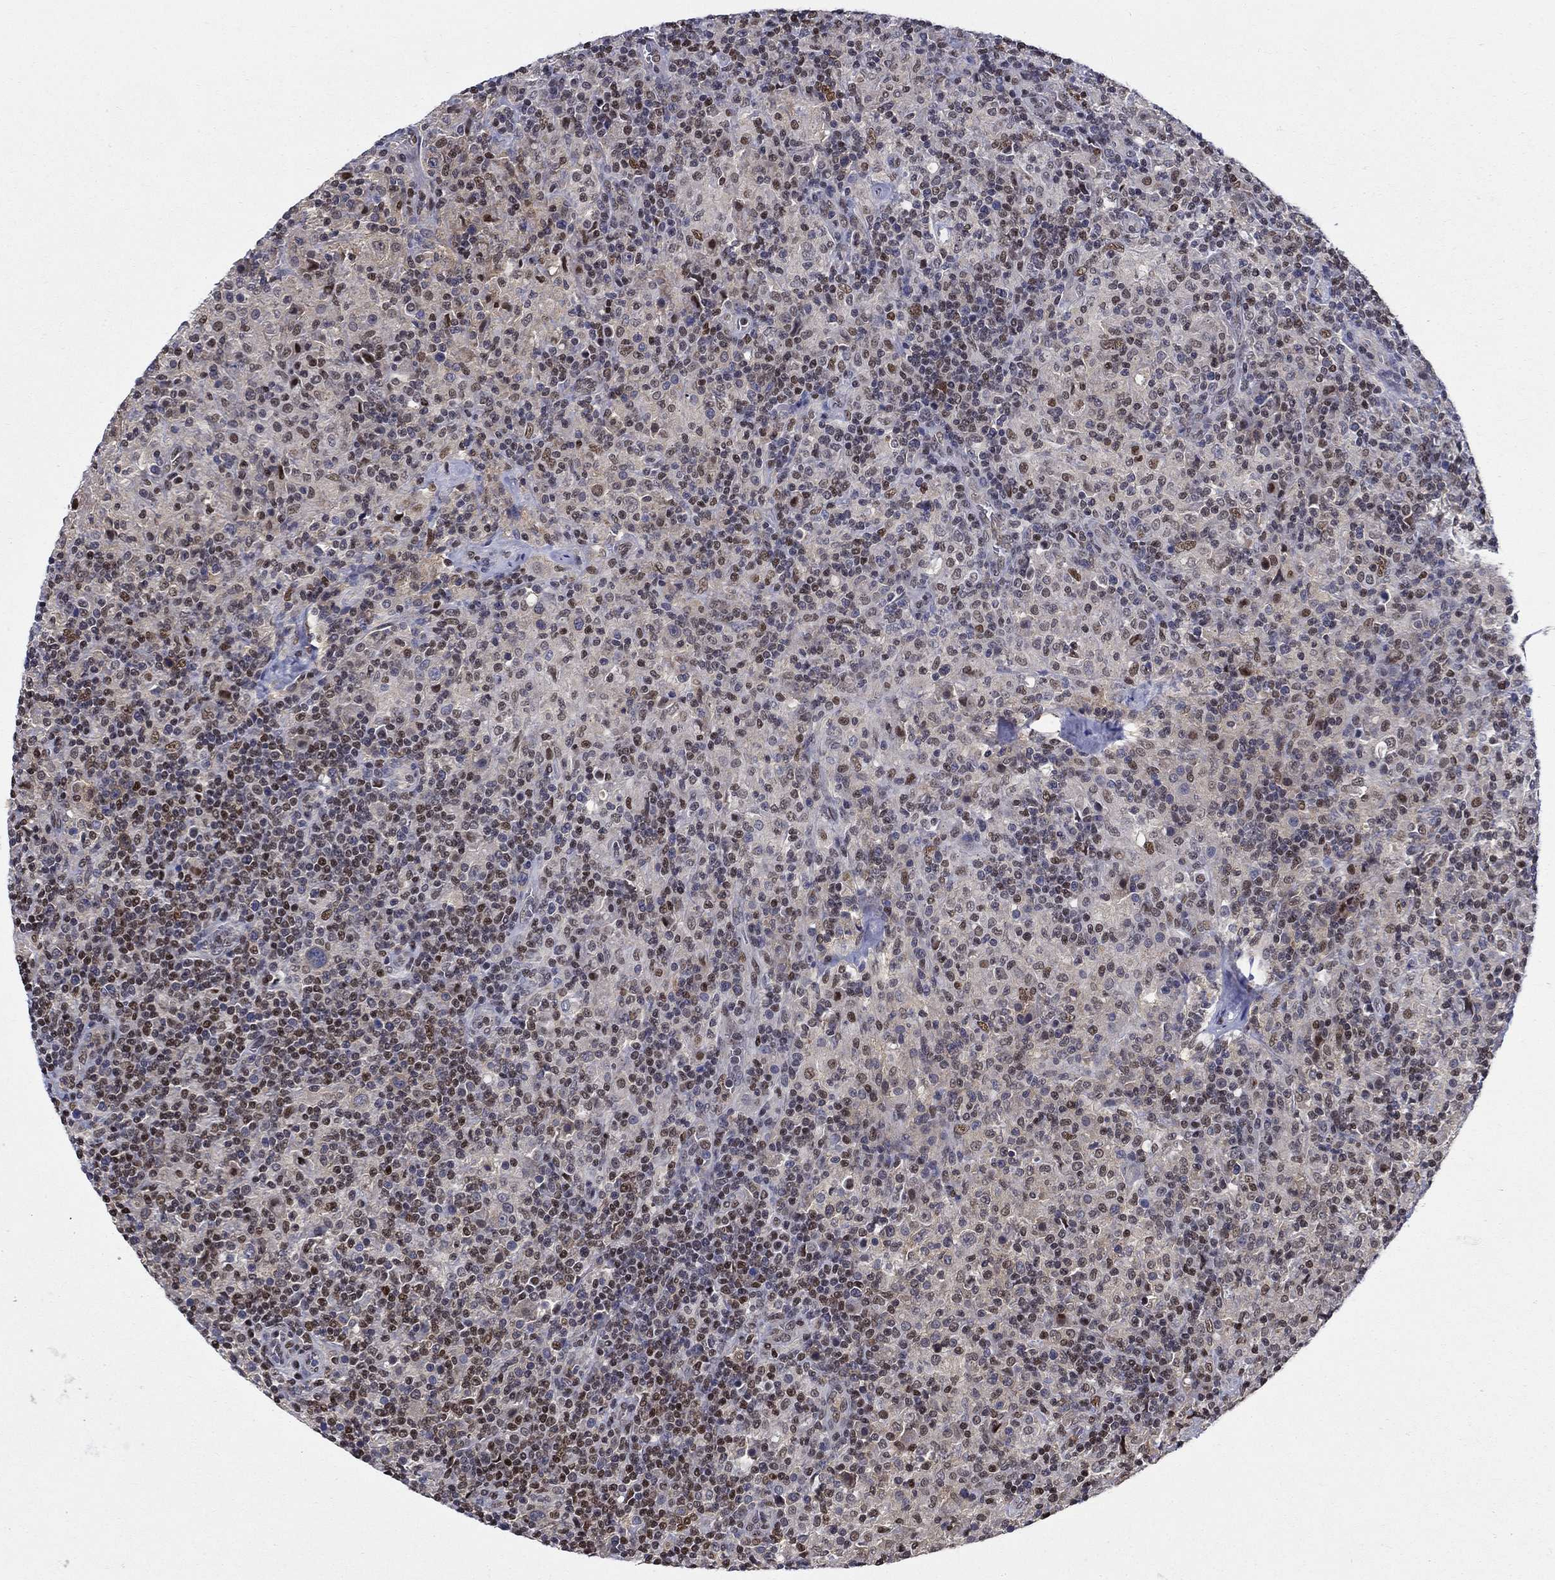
{"staining": {"intensity": "strong", "quantity": "25%-75%", "location": "nuclear"}, "tissue": "lymphoma", "cell_type": "Tumor cells", "image_type": "cancer", "snomed": [{"axis": "morphology", "description": "Hodgkin's disease, NOS"}, {"axis": "topography", "description": "Lymph node"}], "caption": "Hodgkin's disease stained for a protein shows strong nuclear positivity in tumor cells. (Stains: DAB (3,3'-diaminobenzidine) in brown, nuclei in blue, Microscopy: brightfield microscopy at high magnification).", "gene": "ZNF594", "patient": {"sex": "male", "age": 70}}